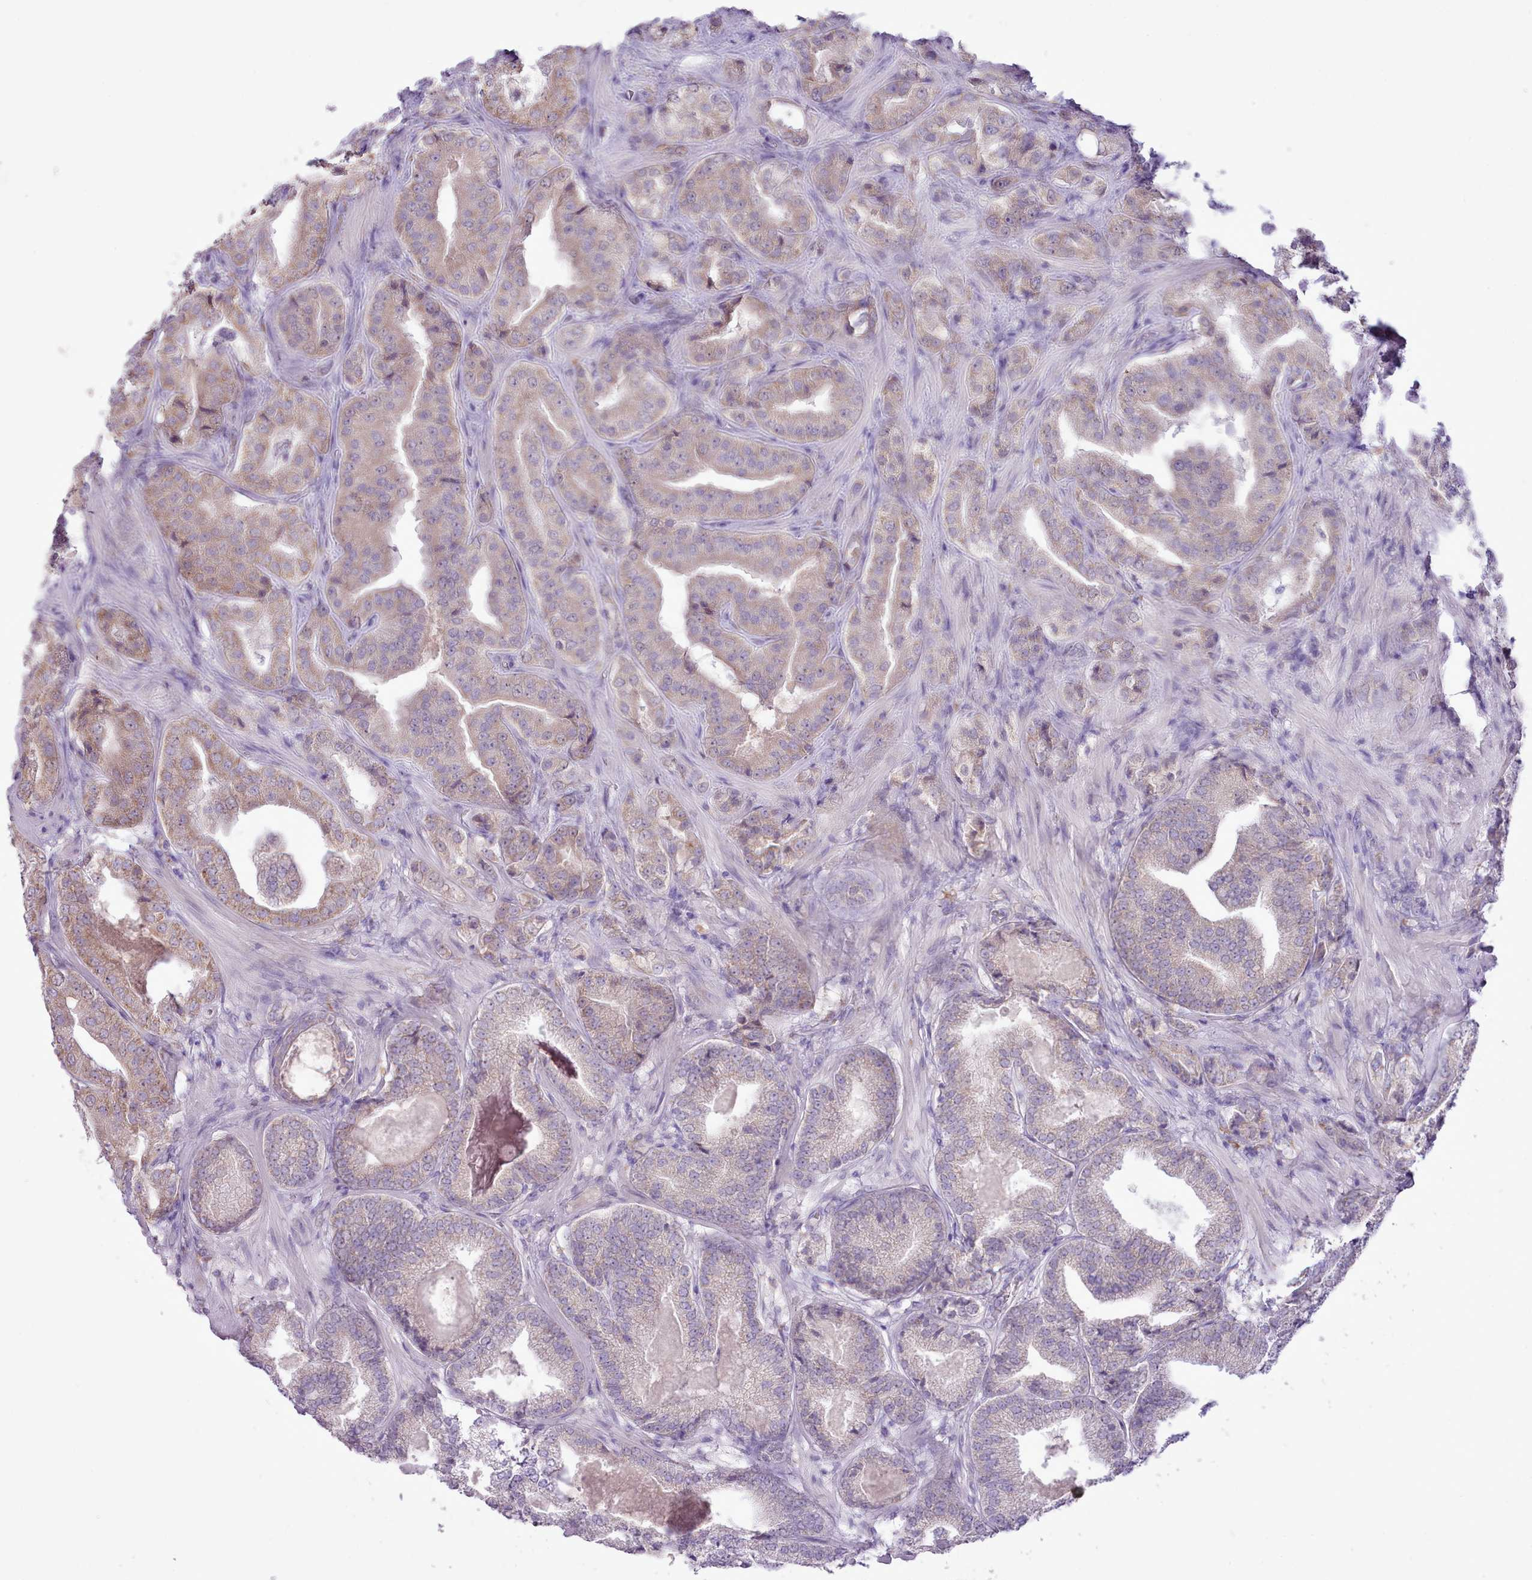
{"staining": {"intensity": "weak", "quantity": "25%-75%", "location": "cytoplasmic/membranous"}, "tissue": "prostate cancer", "cell_type": "Tumor cells", "image_type": "cancer", "snomed": [{"axis": "morphology", "description": "Adenocarcinoma, High grade"}, {"axis": "topography", "description": "Prostate"}], "caption": "Weak cytoplasmic/membranous staining for a protein is identified in about 25%-75% of tumor cells of prostate cancer using IHC.", "gene": "CCL1", "patient": {"sex": "male", "age": 63}}